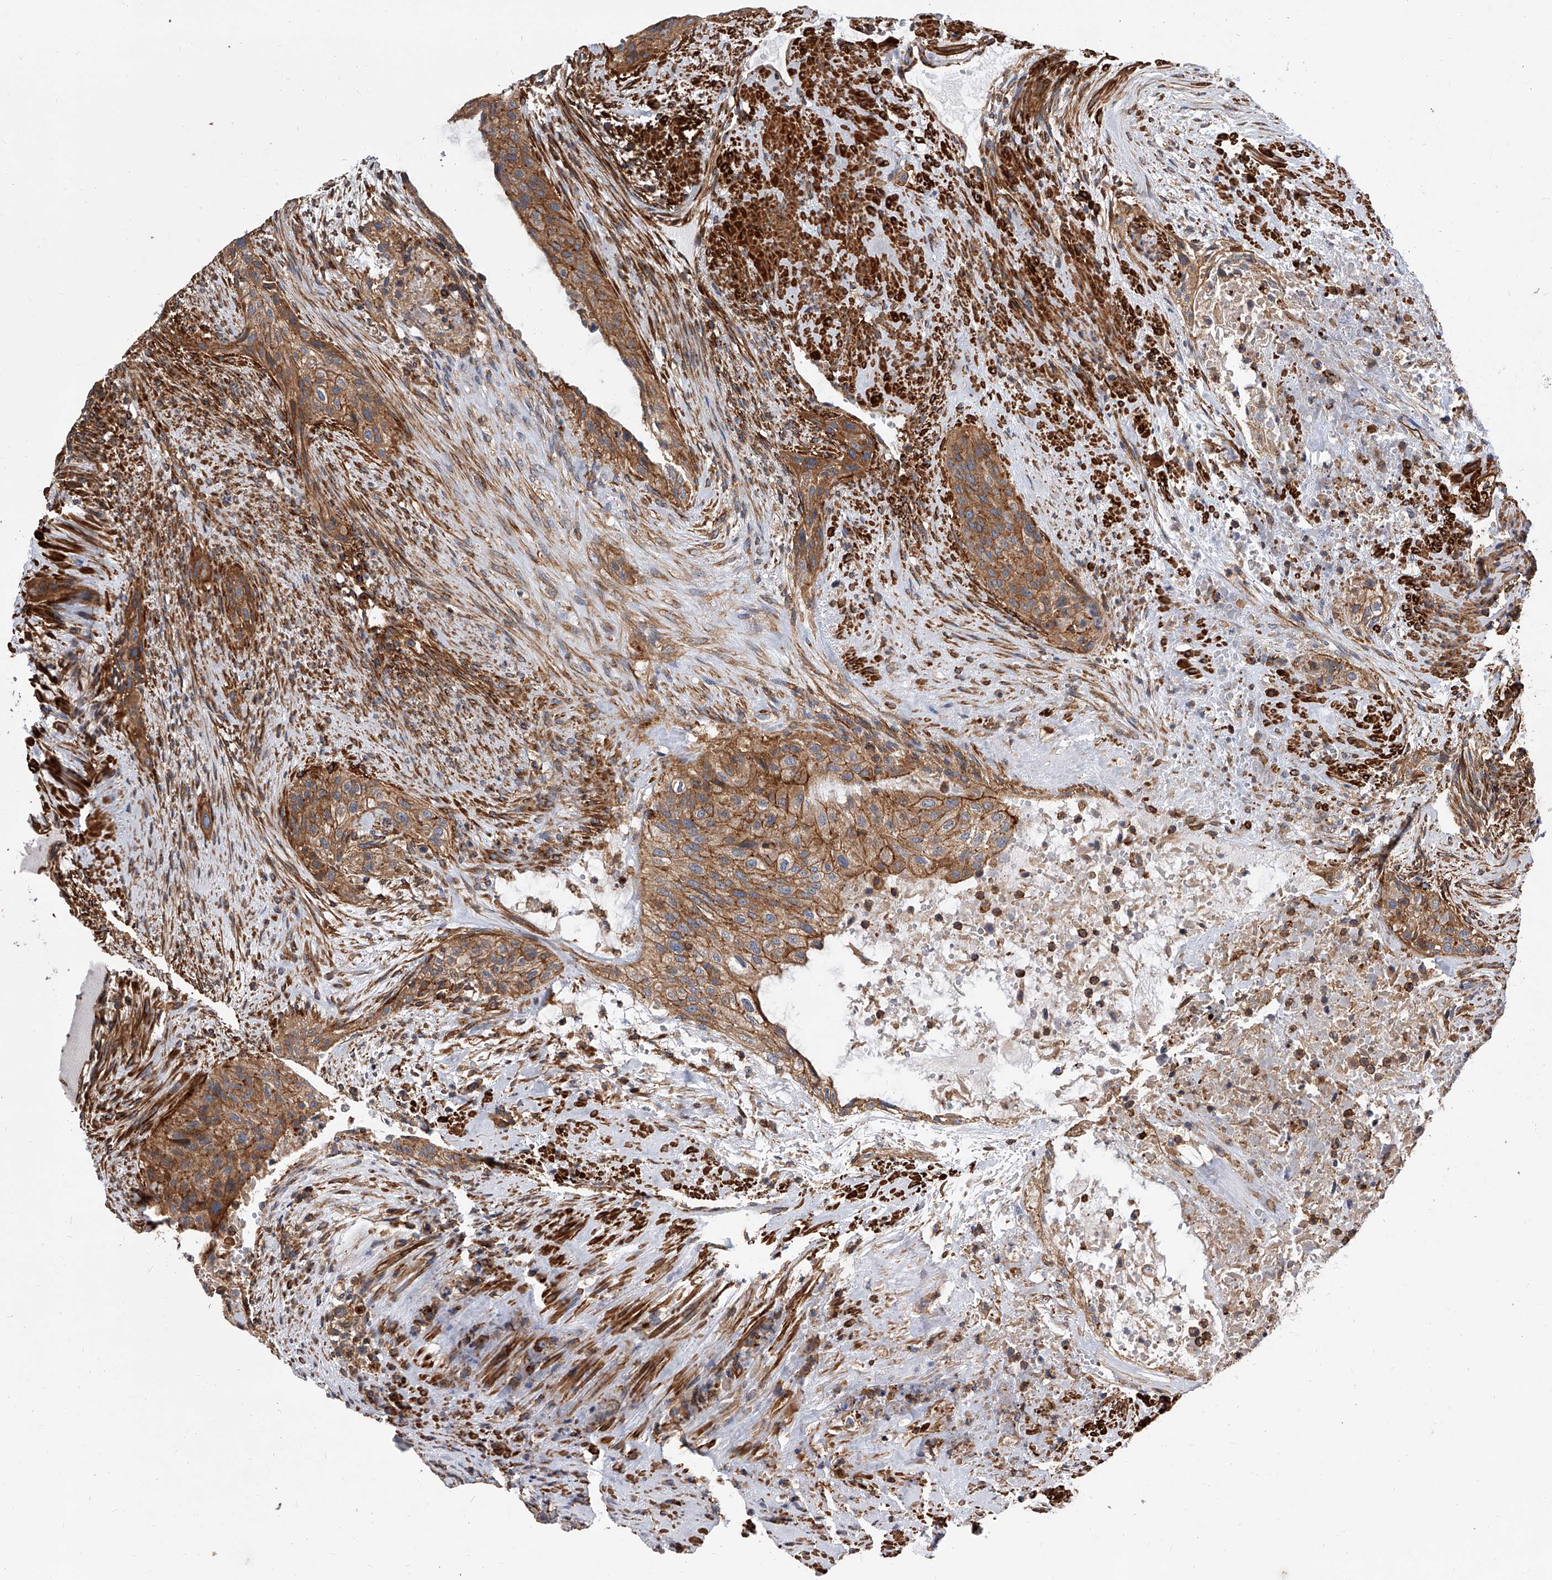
{"staining": {"intensity": "moderate", "quantity": ">75%", "location": "cytoplasmic/membranous"}, "tissue": "urothelial cancer", "cell_type": "Tumor cells", "image_type": "cancer", "snomed": [{"axis": "morphology", "description": "Urothelial carcinoma, High grade"}, {"axis": "topography", "description": "Urinary bladder"}], "caption": "Immunohistochemical staining of human urothelial cancer demonstrates medium levels of moderate cytoplasmic/membranous protein staining in approximately >75% of tumor cells.", "gene": "PISD", "patient": {"sex": "male", "age": 35}}